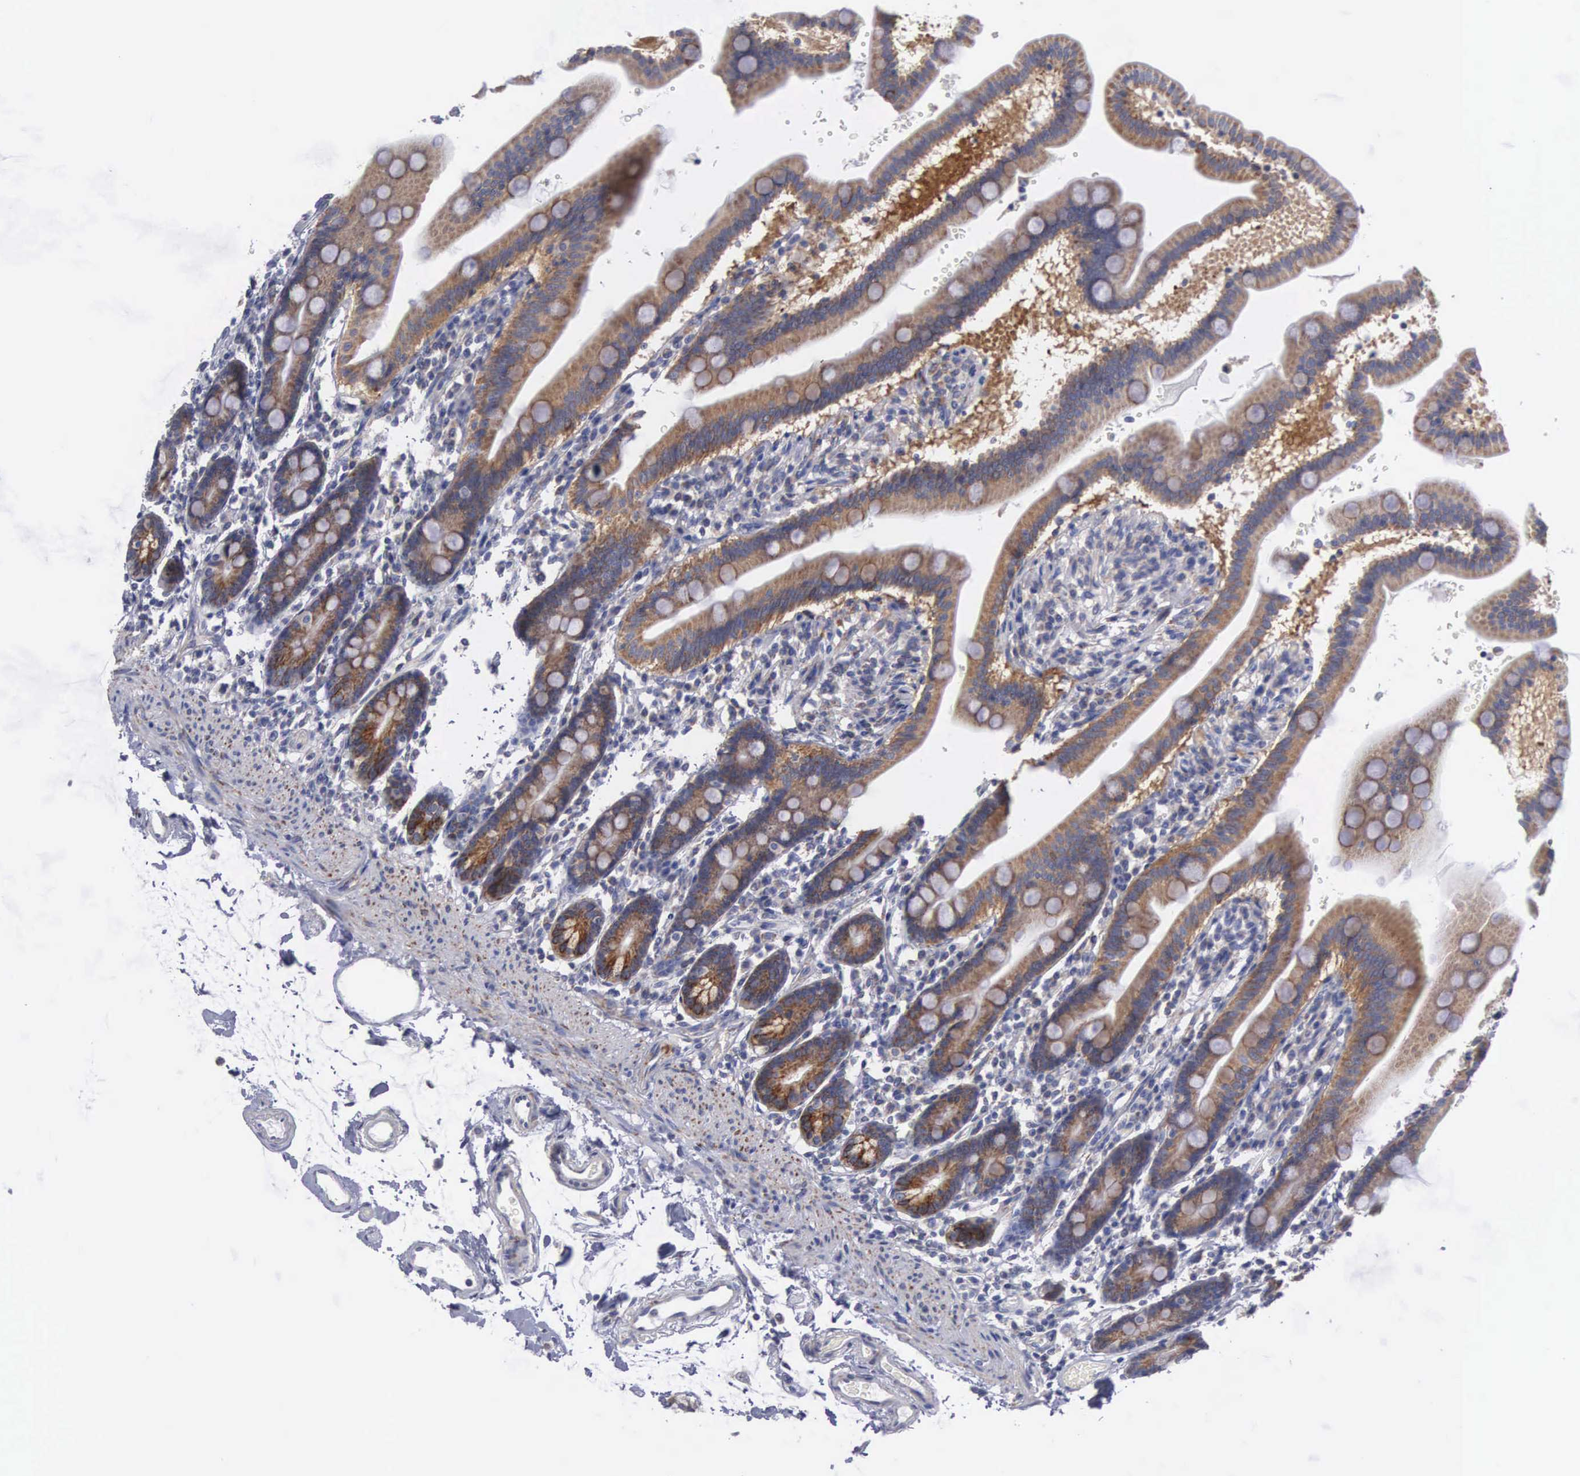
{"staining": {"intensity": "moderate", "quantity": ">75%", "location": "cytoplasmic/membranous"}, "tissue": "duodenum", "cell_type": "Glandular cells", "image_type": "normal", "snomed": [{"axis": "morphology", "description": "Normal tissue, NOS"}, {"axis": "topography", "description": "Duodenum"}], "caption": "High-magnification brightfield microscopy of normal duodenum stained with DAB (brown) and counterstained with hematoxylin (blue). glandular cells exhibit moderate cytoplasmic/membranous expression is present in approximately>75% of cells.", "gene": "APOOL", "patient": {"sex": "female", "age": 77}}